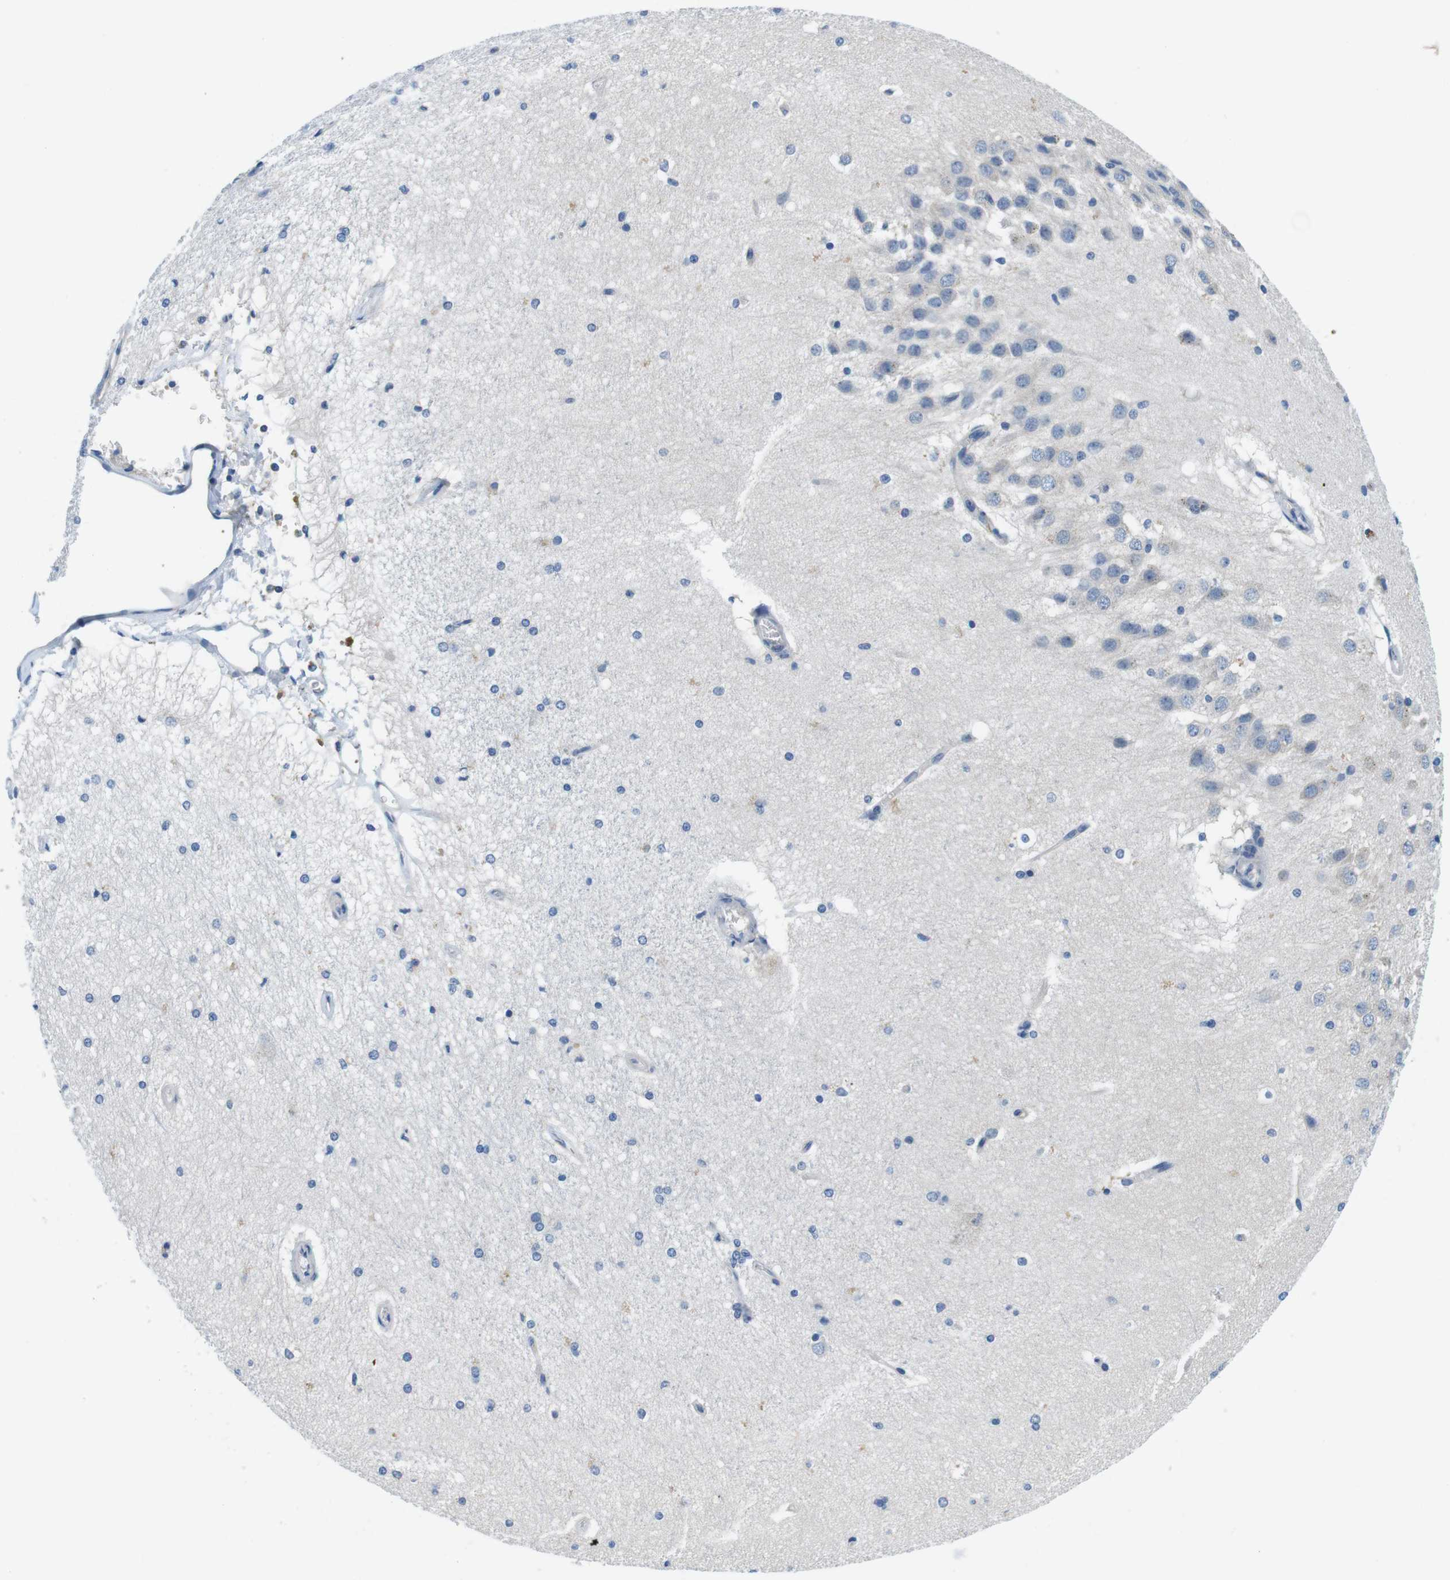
{"staining": {"intensity": "negative", "quantity": "none", "location": "none"}, "tissue": "hippocampus", "cell_type": "Glial cells", "image_type": "normal", "snomed": [{"axis": "morphology", "description": "Normal tissue, NOS"}, {"axis": "topography", "description": "Hippocampus"}], "caption": "Human hippocampus stained for a protein using IHC shows no expression in glial cells.", "gene": "DENND4C", "patient": {"sex": "female", "age": 19}}